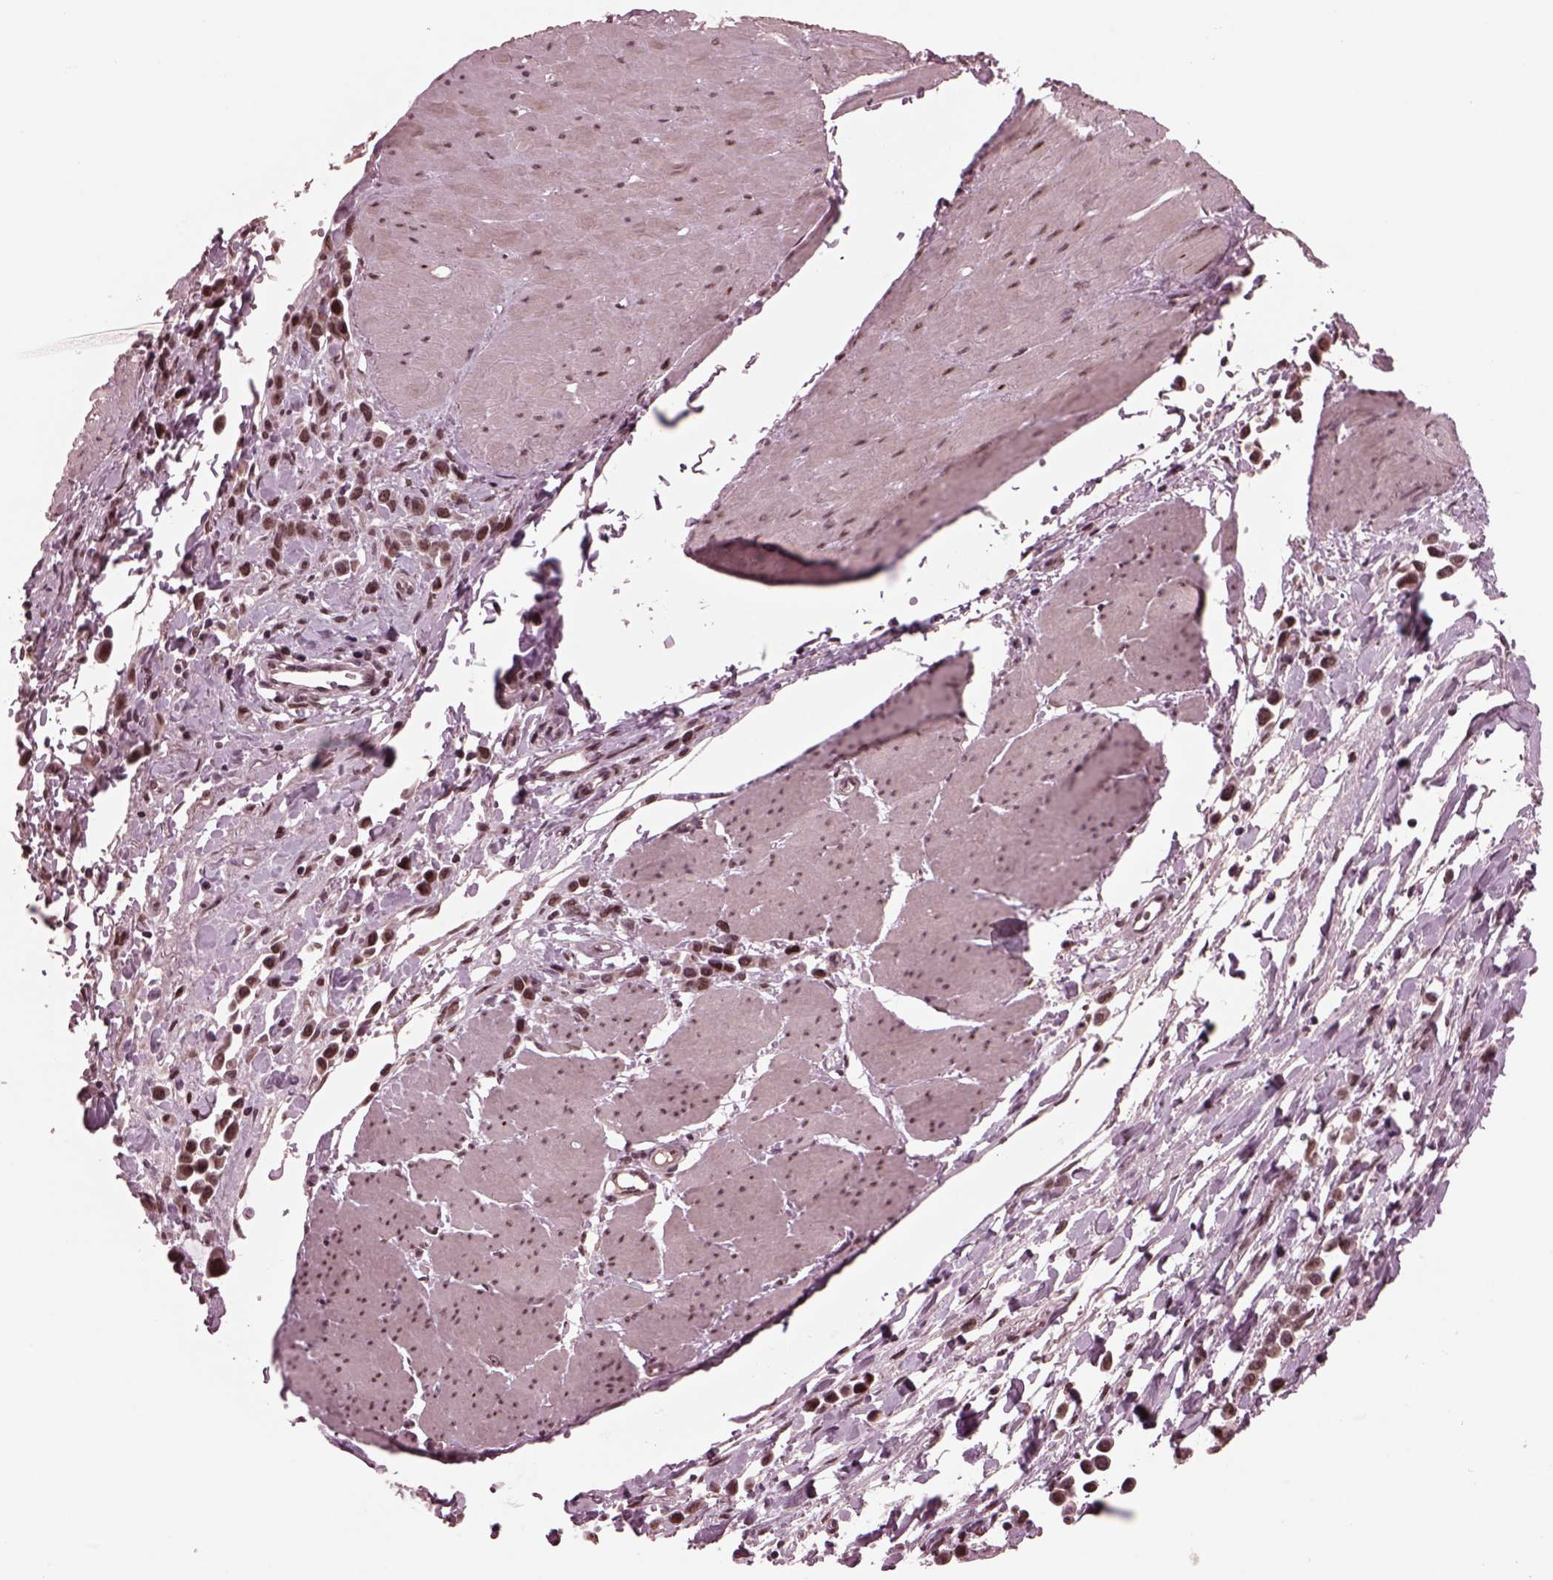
{"staining": {"intensity": "moderate", "quantity": "25%-75%", "location": "nuclear"}, "tissue": "stomach cancer", "cell_type": "Tumor cells", "image_type": "cancer", "snomed": [{"axis": "morphology", "description": "Adenocarcinoma, NOS"}, {"axis": "topography", "description": "Stomach"}], "caption": "Stomach adenocarcinoma tissue exhibits moderate nuclear staining in about 25%-75% of tumor cells, visualized by immunohistochemistry. (Stains: DAB in brown, nuclei in blue, Microscopy: brightfield microscopy at high magnification).", "gene": "NAP1L5", "patient": {"sex": "male", "age": 47}}